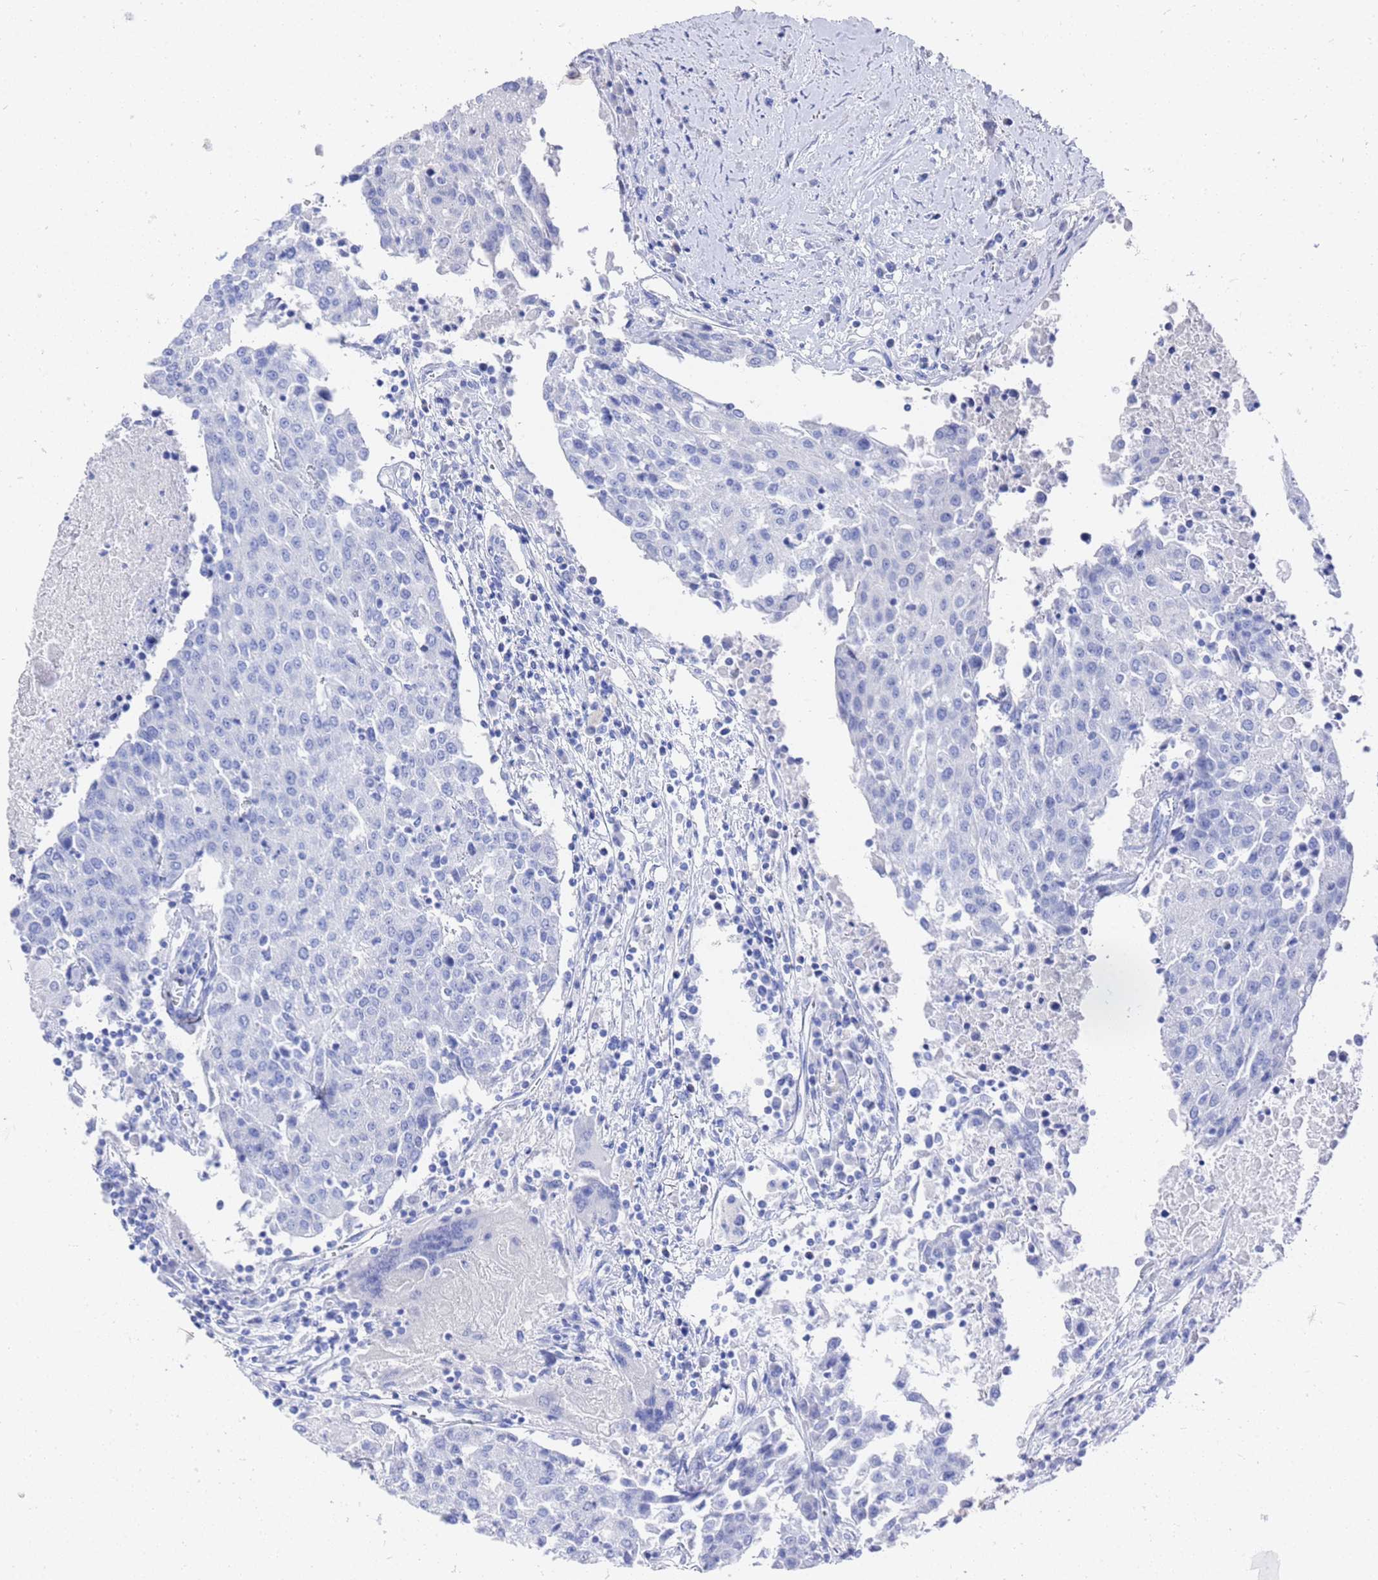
{"staining": {"intensity": "negative", "quantity": "none", "location": "none"}, "tissue": "urothelial cancer", "cell_type": "Tumor cells", "image_type": "cancer", "snomed": [{"axis": "morphology", "description": "Urothelial carcinoma, High grade"}, {"axis": "topography", "description": "Urinary bladder"}], "caption": "The image shows no staining of tumor cells in urothelial carcinoma (high-grade).", "gene": "GGT1", "patient": {"sex": "female", "age": 85}}